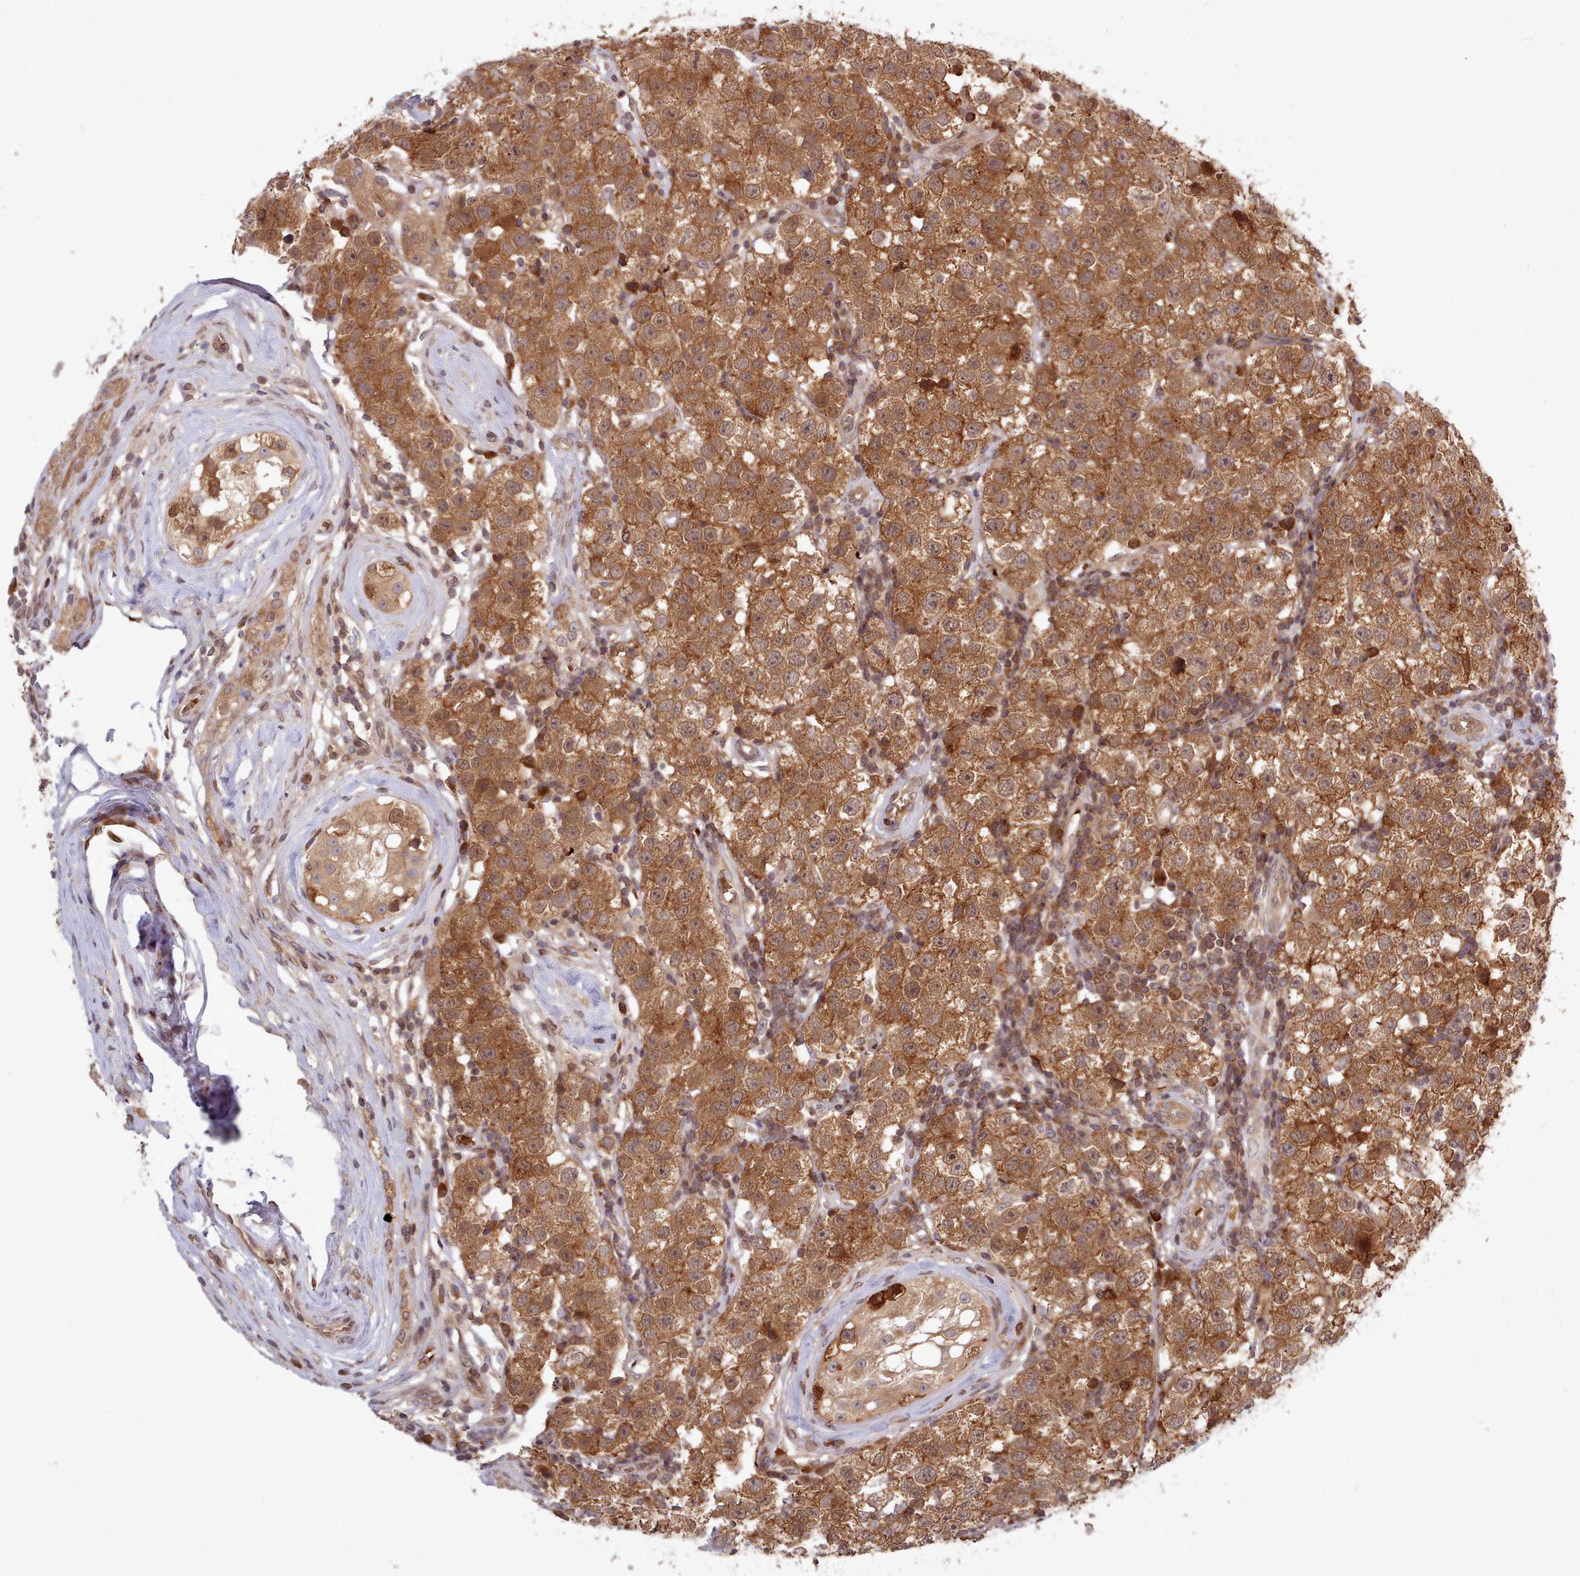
{"staining": {"intensity": "moderate", "quantity": ">75%", "location": "cytoplasmic/membranous,nuclear"}, "tissue": "testis cancer", "cell_type": "Tumor cells", "image_type": "cancer", "snomed": [{"axis": "morphology", "description": "Seminoma, NOS"}, {"axis": "topography", "description": "Testis"}], "caption": "Immunohistochemistry (IHC) photomicrograph of testis cancer (seminoma) stained for a protein (brown), which demonstrates medium levels of moderate cytoplasmic/membranous and nuclear expression in approximately >75% of tumor cells.", "gene": "UBE2G1", "patient": {"sex": "male", "age": 34}}